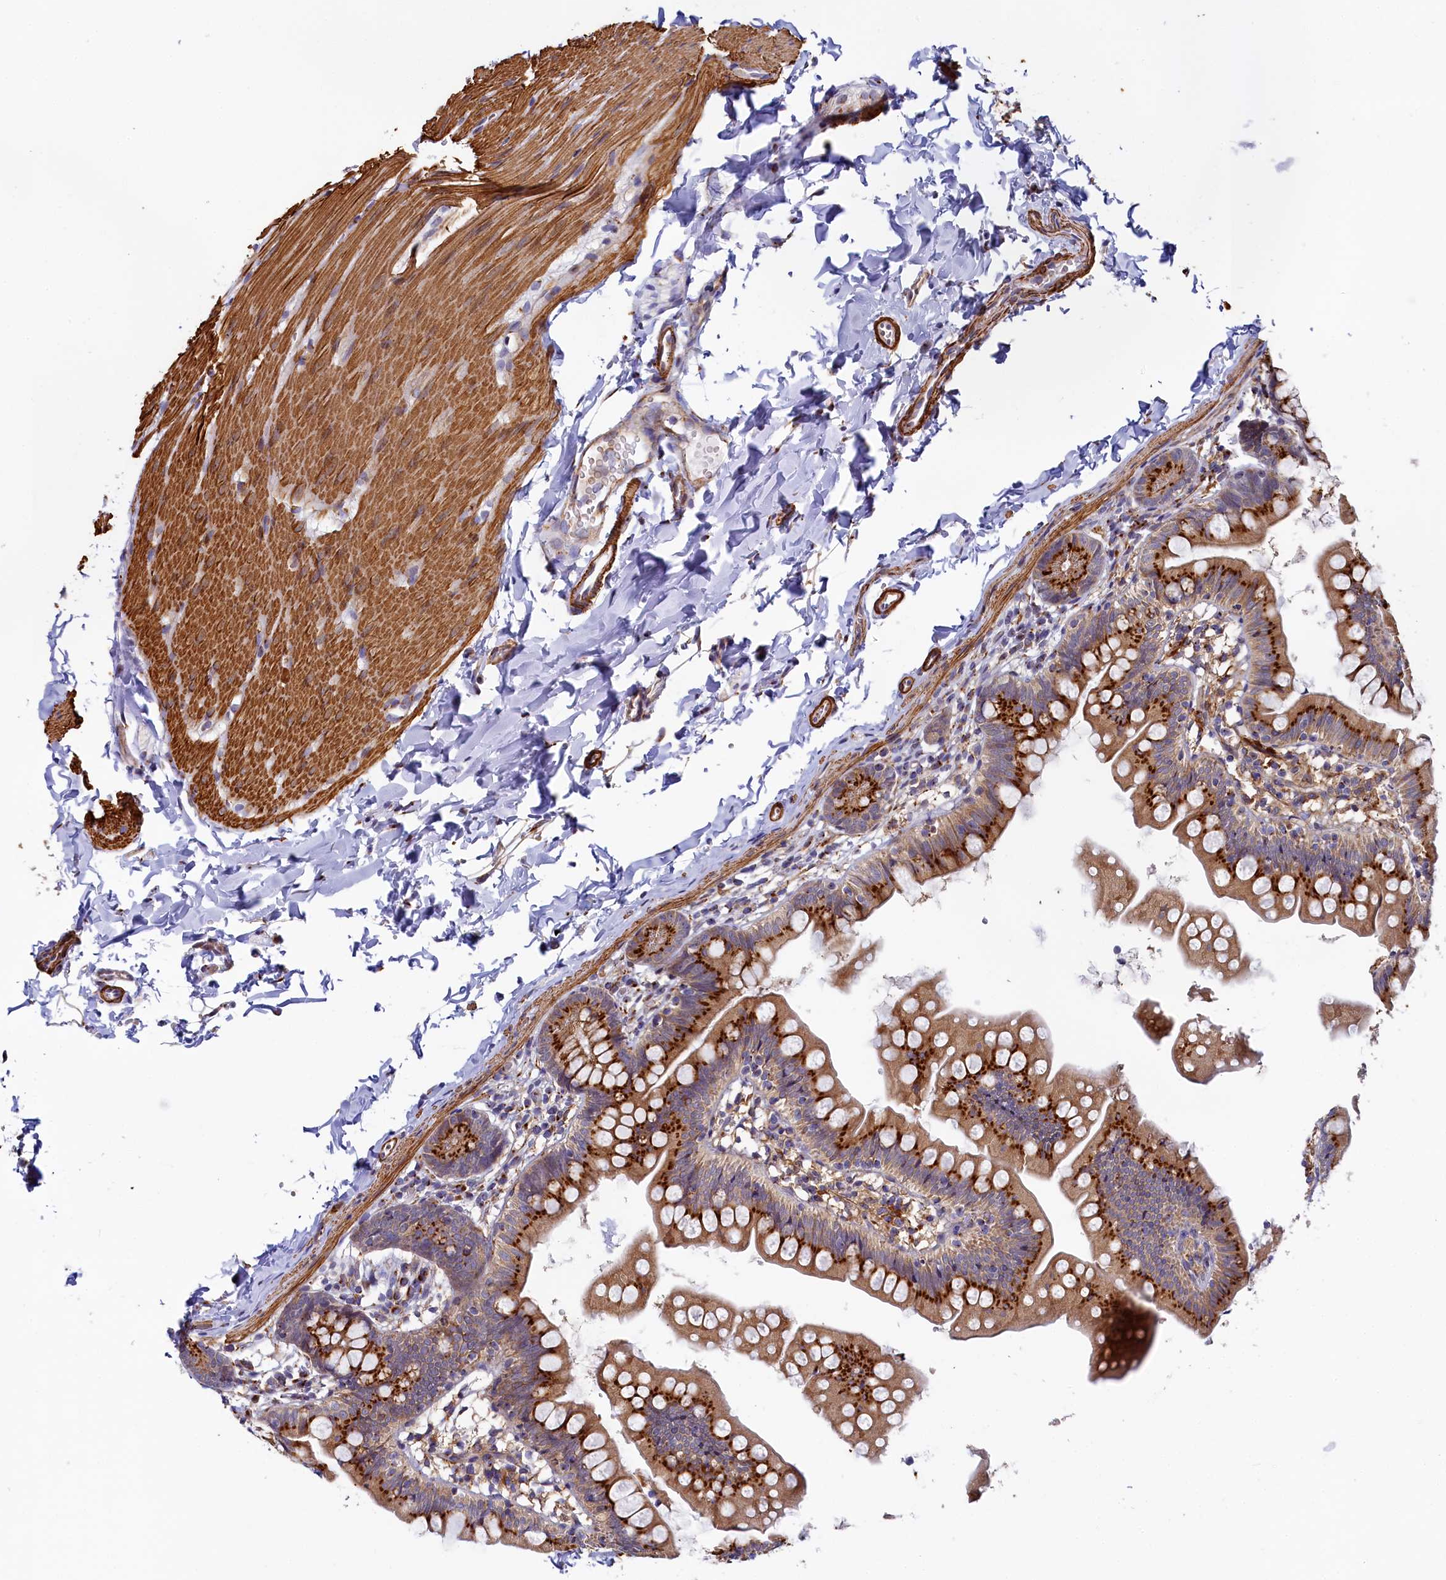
{"staining": {"intensity": "strong", "quantity": ">75%", "location": "cytoplasmic/membranous"}, "tissue": "small intestine", "cell_type": "Glandular cells", "image_type": "normal", "snomed": [{"axis": "morphology", "description": "Normal tissue, NOS"}, {"axis": "topography", "description": "Small intestine"}], "caption": "High-magnification brightfield microscopy of unremarkable small intestine stained with DAB (brown) and counterstained with hematoxylin (blue). glandular cells exhibit strong cytoplasmic/membranous staining is present in approximately>75% of cells. (DAB (3,3'-diaminobenzidine) IHC, brown staining for protein, blue staining for nuclei).", "gene": "BET1L", "patient": {"sex": "male", "age": 7}}